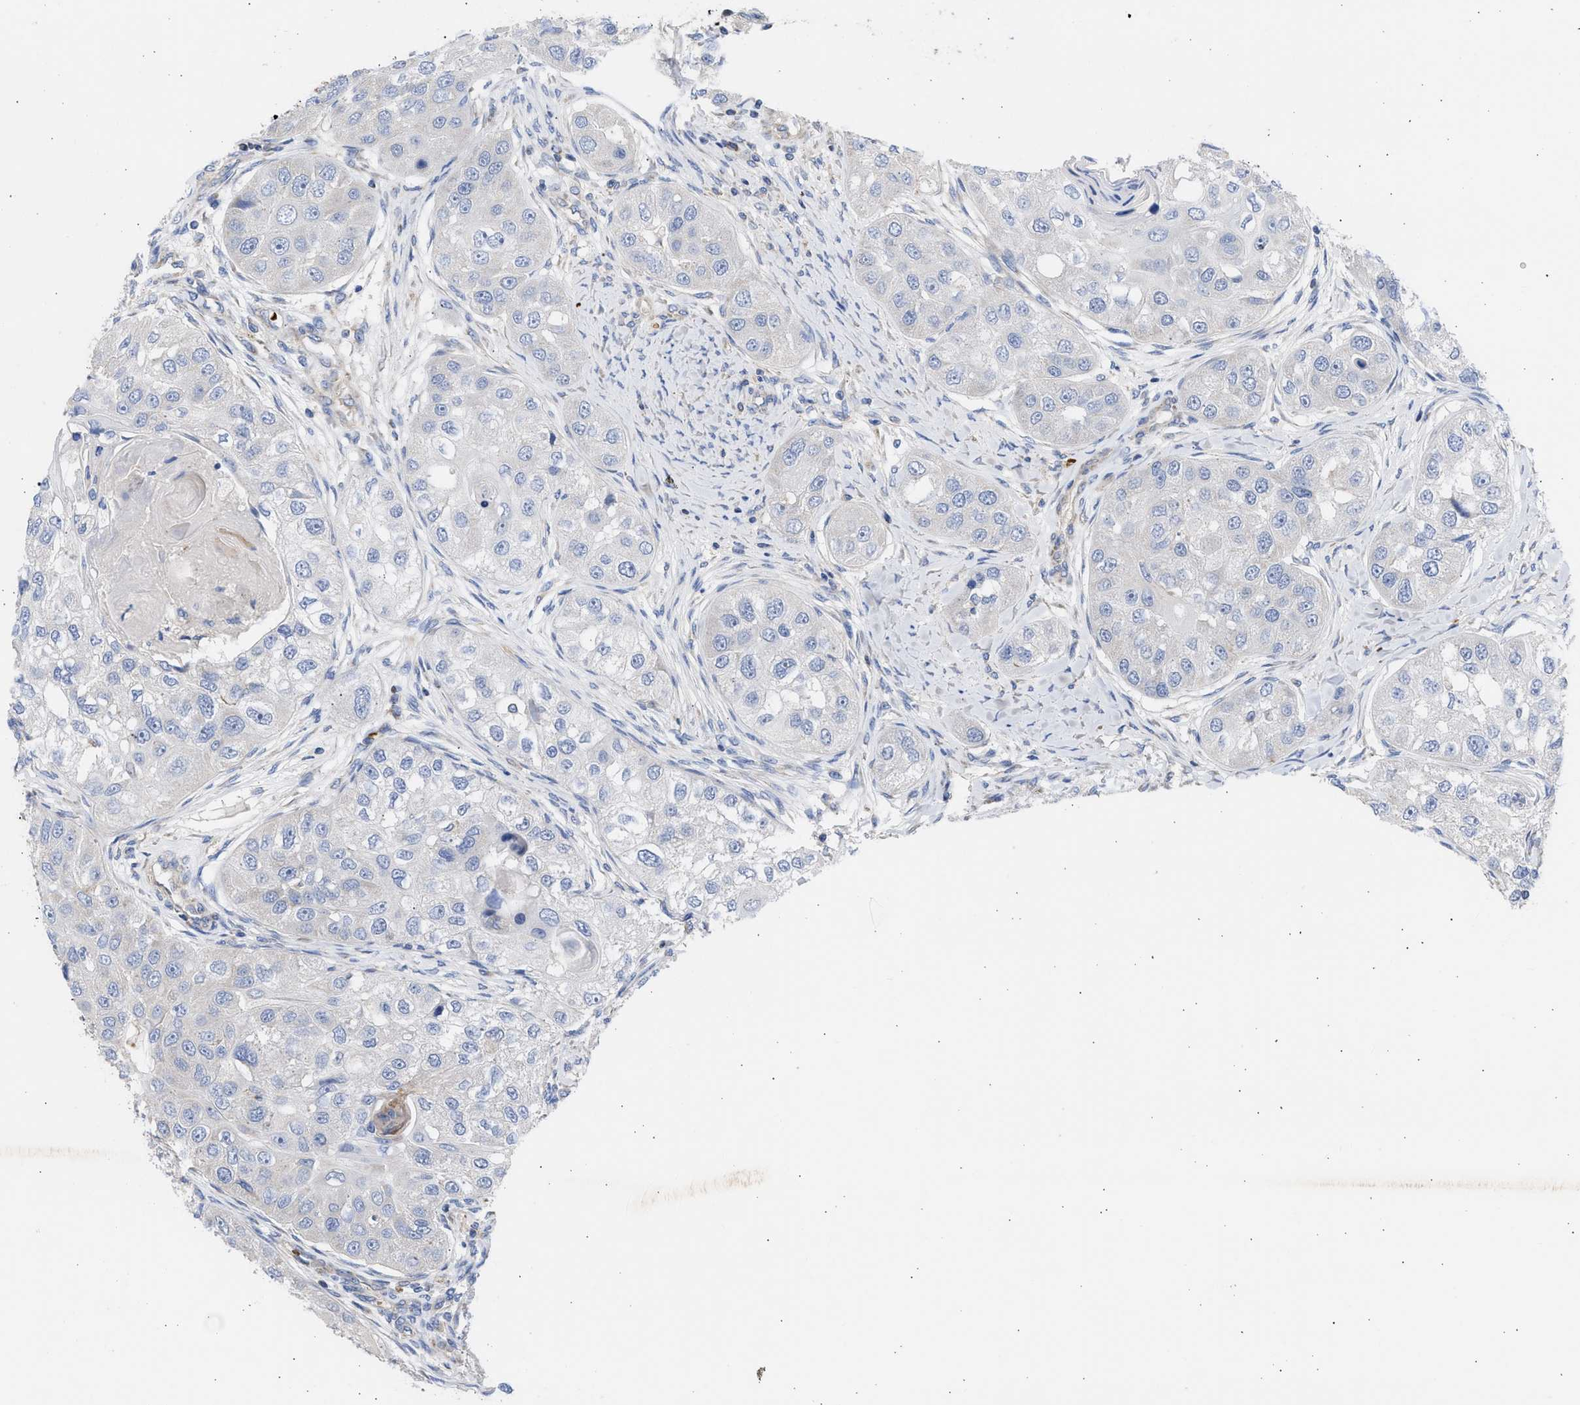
{"staining": {"intensity": "negative", "quantity": "none", "location": "none"}, "tissue": "head and neck cancer", "cell_type": "Tumor cells", "image_type": "cancer", "snomed": [{"axis": "morphology", "description": "Normal tissue, NOS"}, {"axis": "morphology", "description": "Squamous cell carcinoma, NOS"}, {"axis": "topography", "description": "Skeletal muscle"}, {"axis": "topography", "description": "Head-Neck"}], "caption": "Micrograph shows no significant protein expression in tumor cells of head and neck squamous cell carcinoma.", "gene": "BTG3", "patient": {"sex": "male", "age": 51}}